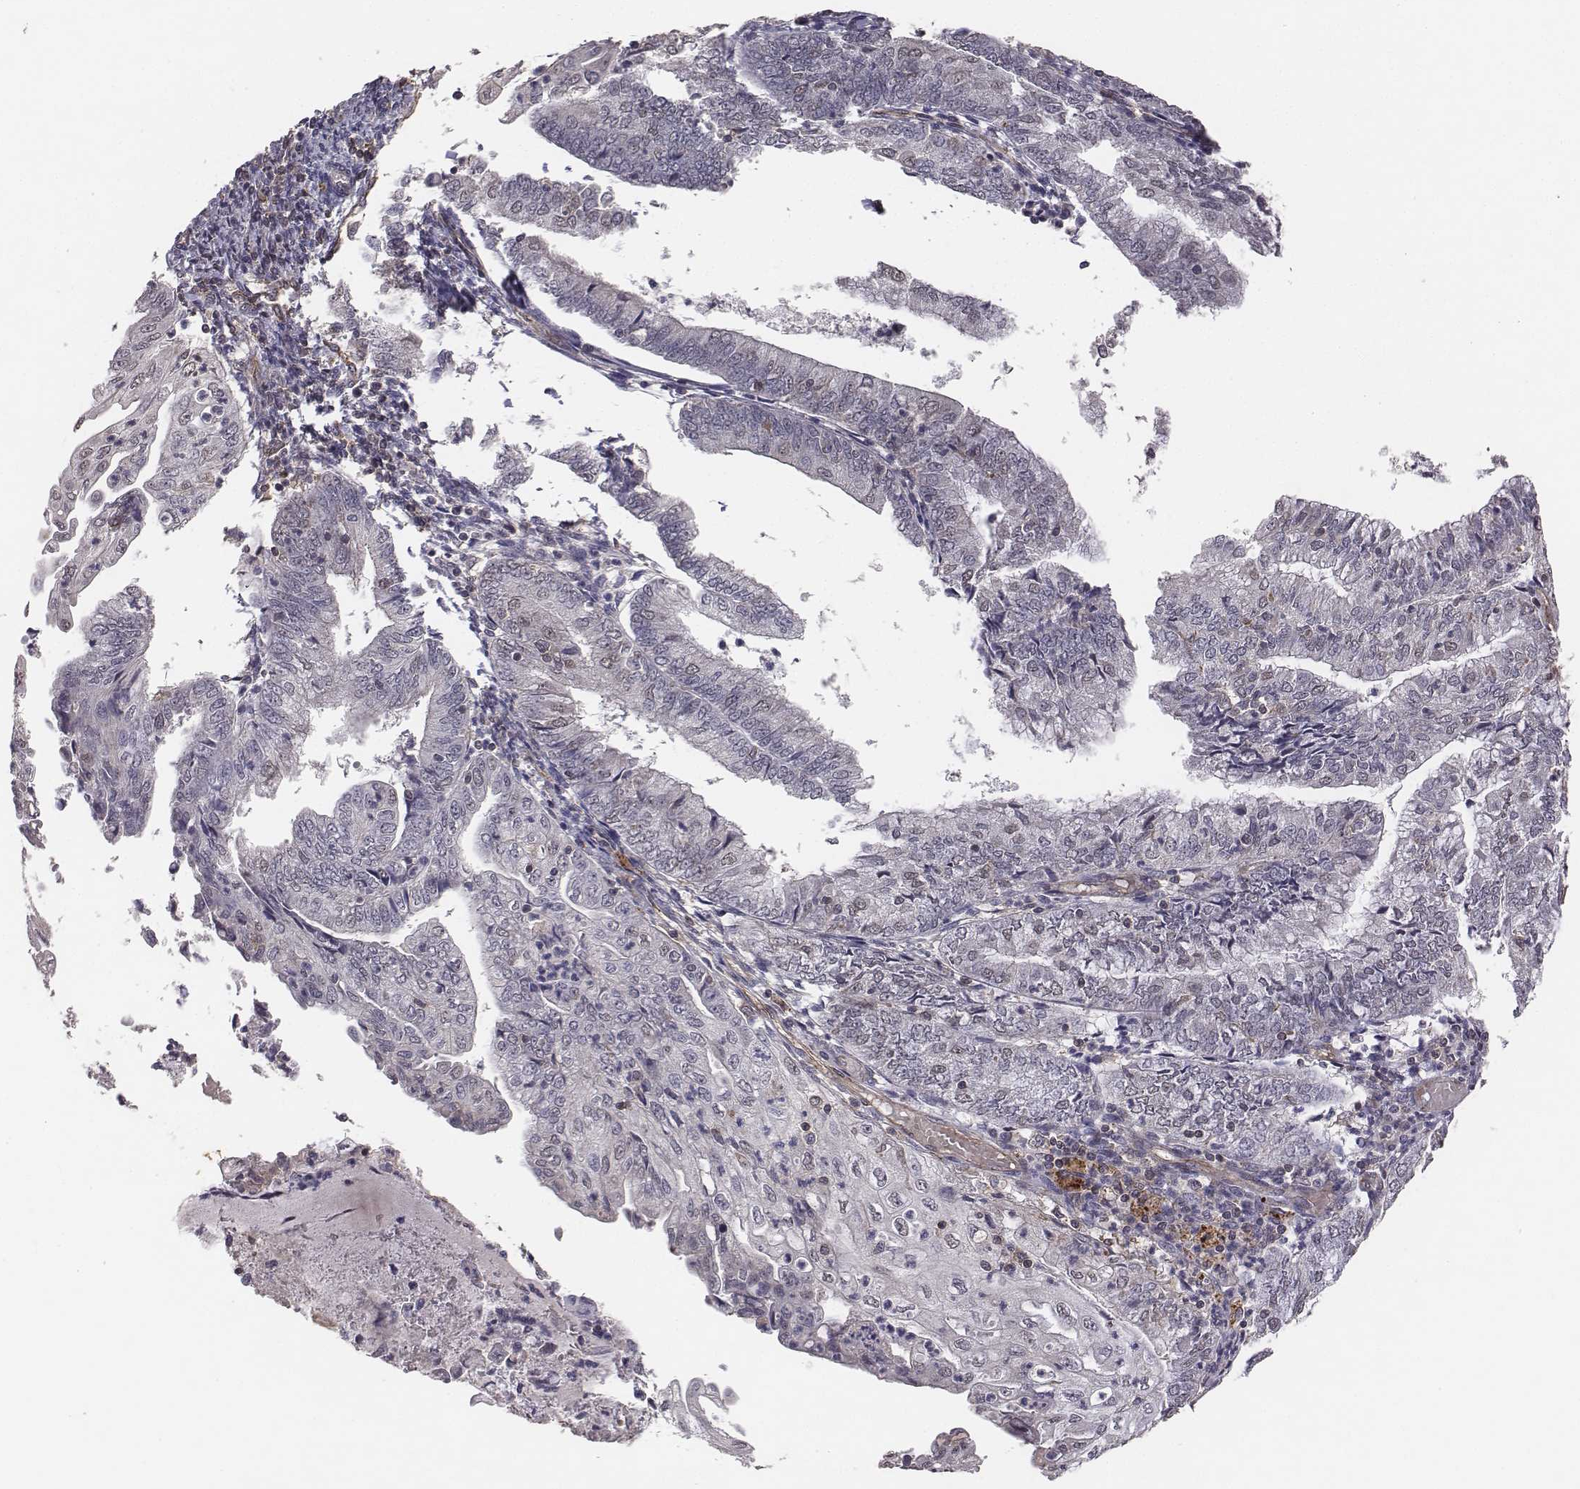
{"staining": {"intensity": "negative", "quantity": "none", "location": "none"}, "tissue": "endometrial cancer", "cell_type": "Tumor cells", "image_type": "cancer", "snomed": [{"axis": "morphology", "description": "Adenocarcinoma, NOS"}, {"axis": "topography", "description": "Endometrium"}], "caption": "This micrograph is of endometrial adenocarcinoma stained with immunohistochemistry to label a protein in brown with the nuclei are counter-stained blue. There is no positivity in tumor cells. (DAB IHC, high magnification).", "gene": "PTPRG", "patient": {"sex": "female", "age": 55}}